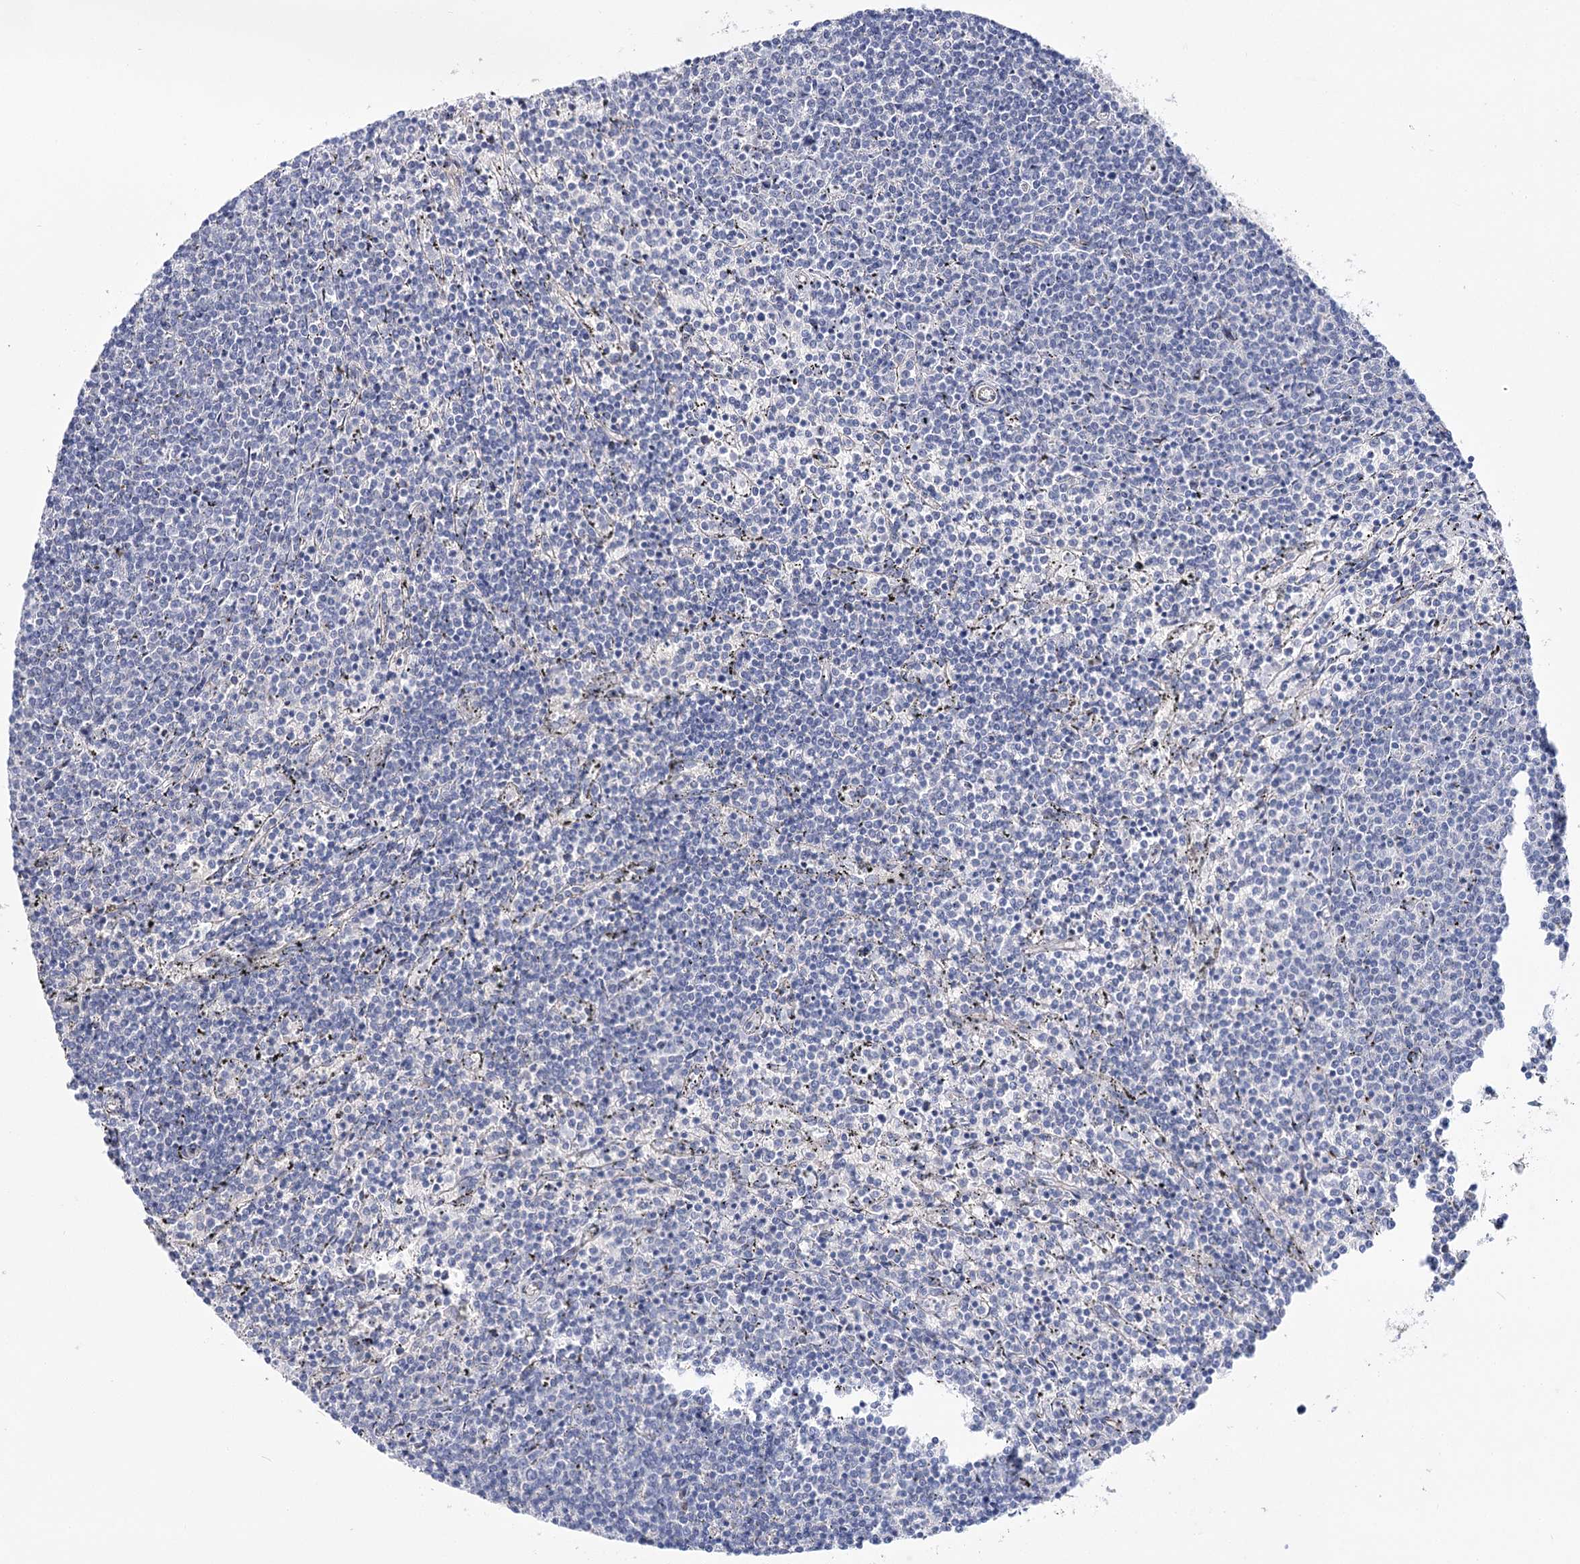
{"staining": {"intensity": "negative", "quantity": "none", "location": "none"}, "tissue": "lymphoma", "cell_type": "Tumor cells", "image_type": "cancer", "snomed": [{"axis": "morphology", "description": "Malignant lymphoma, non-Hodgkin's type, Low grade"}, {"axis": "topography", "description": "Spleen"}], "caption": "A histopathology image of lymphoma stained for a protein displays no brown staining in tumor cells.", "gene": "NRAP", "patient": {"sex": "female", "age": 50}}